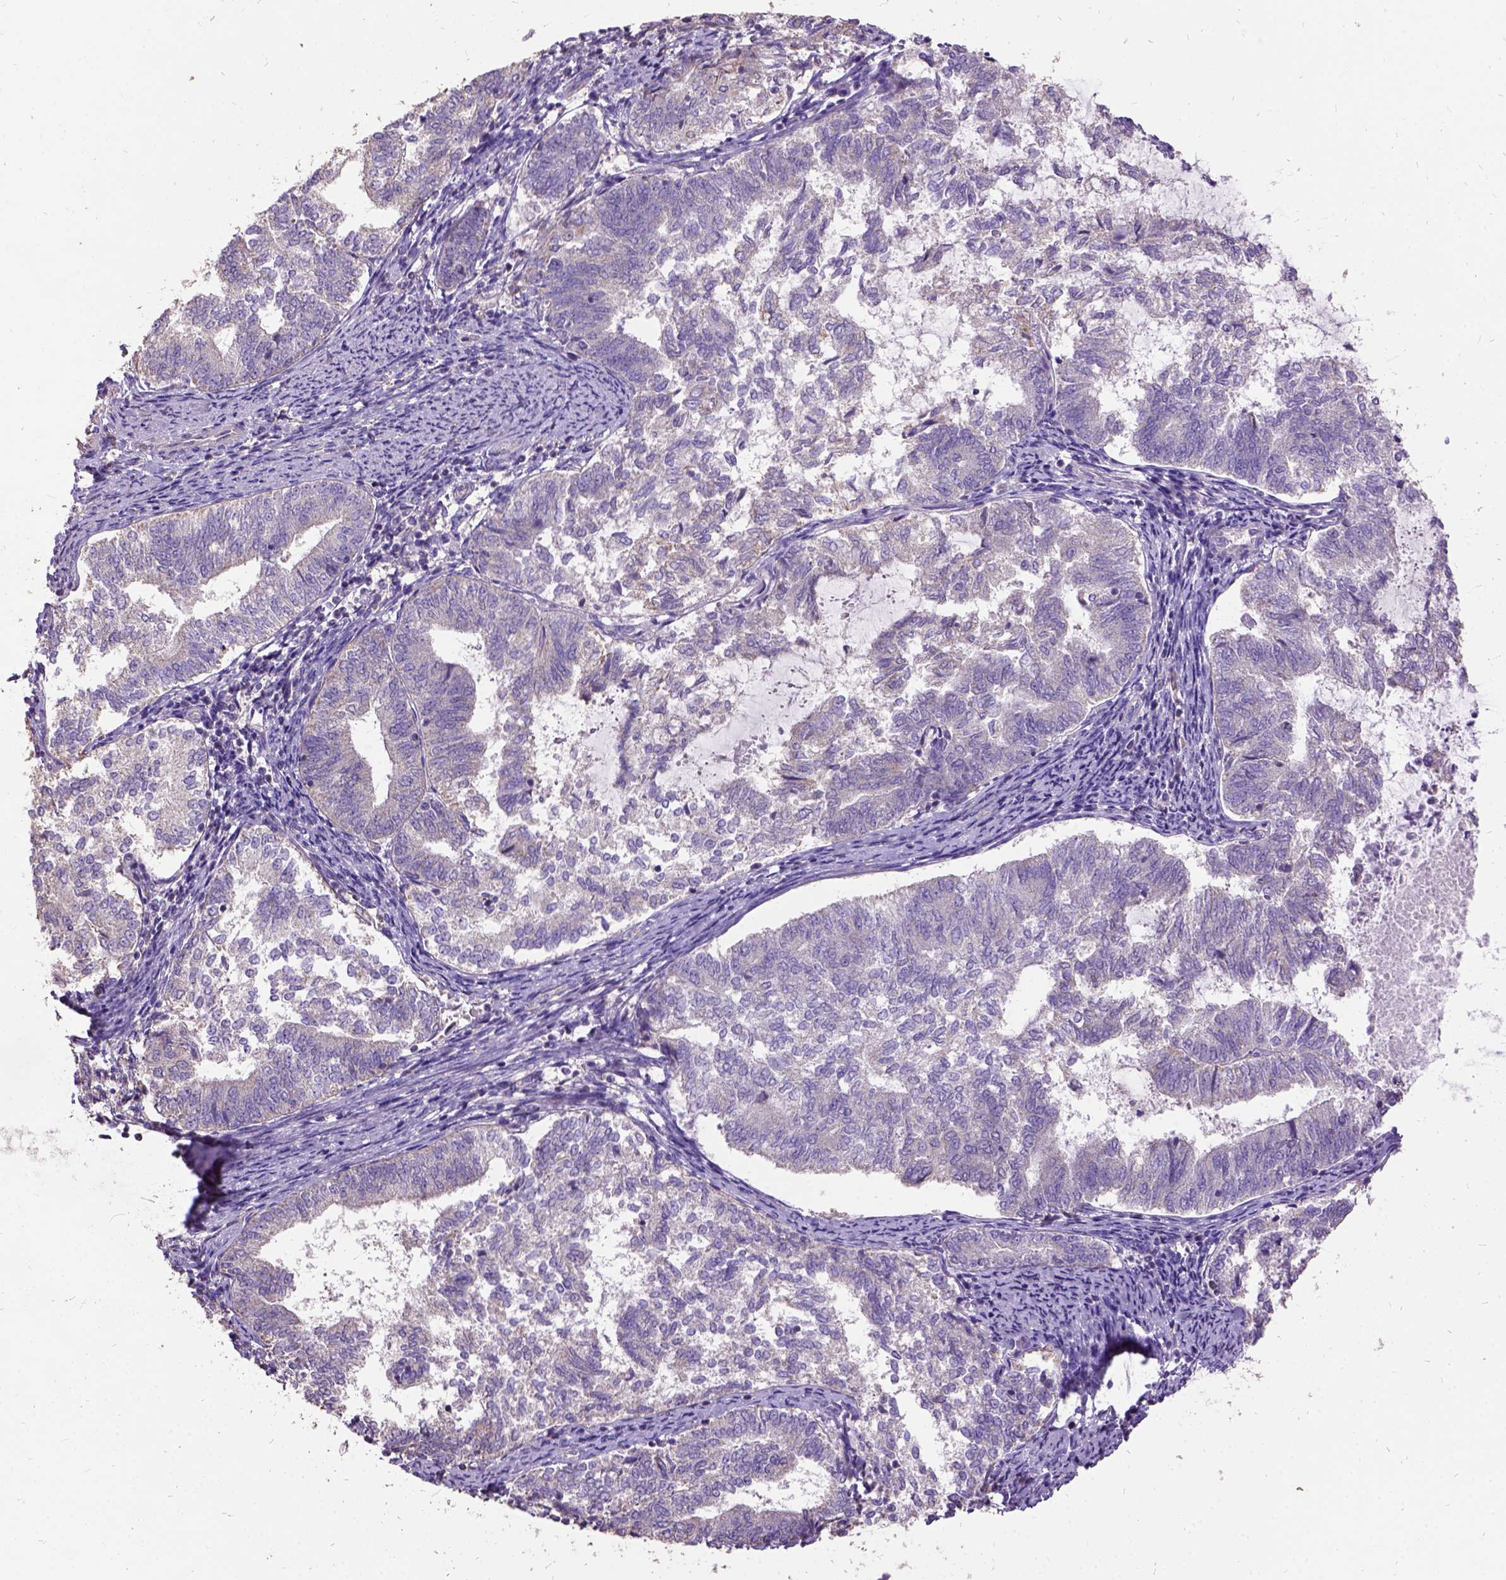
{"staining": {"intensity": "negative", "quantity": "none", "location": "none"}, "tissue": "endometrial cancer", "cell_type": "Tumor cells", "image_type": "cancer", "snomed": [{"axis": "morphology", "description": "Adenocarcinoma, NOS"}, {"axis": "topography", "description": "Endometrium"}], "caption": "The photomicrograph displays no significant staining in tumor cells of endometrial adenocarcinoma.", "gene": "DQX1", "patient": {"sex": "female", "age": 65}}